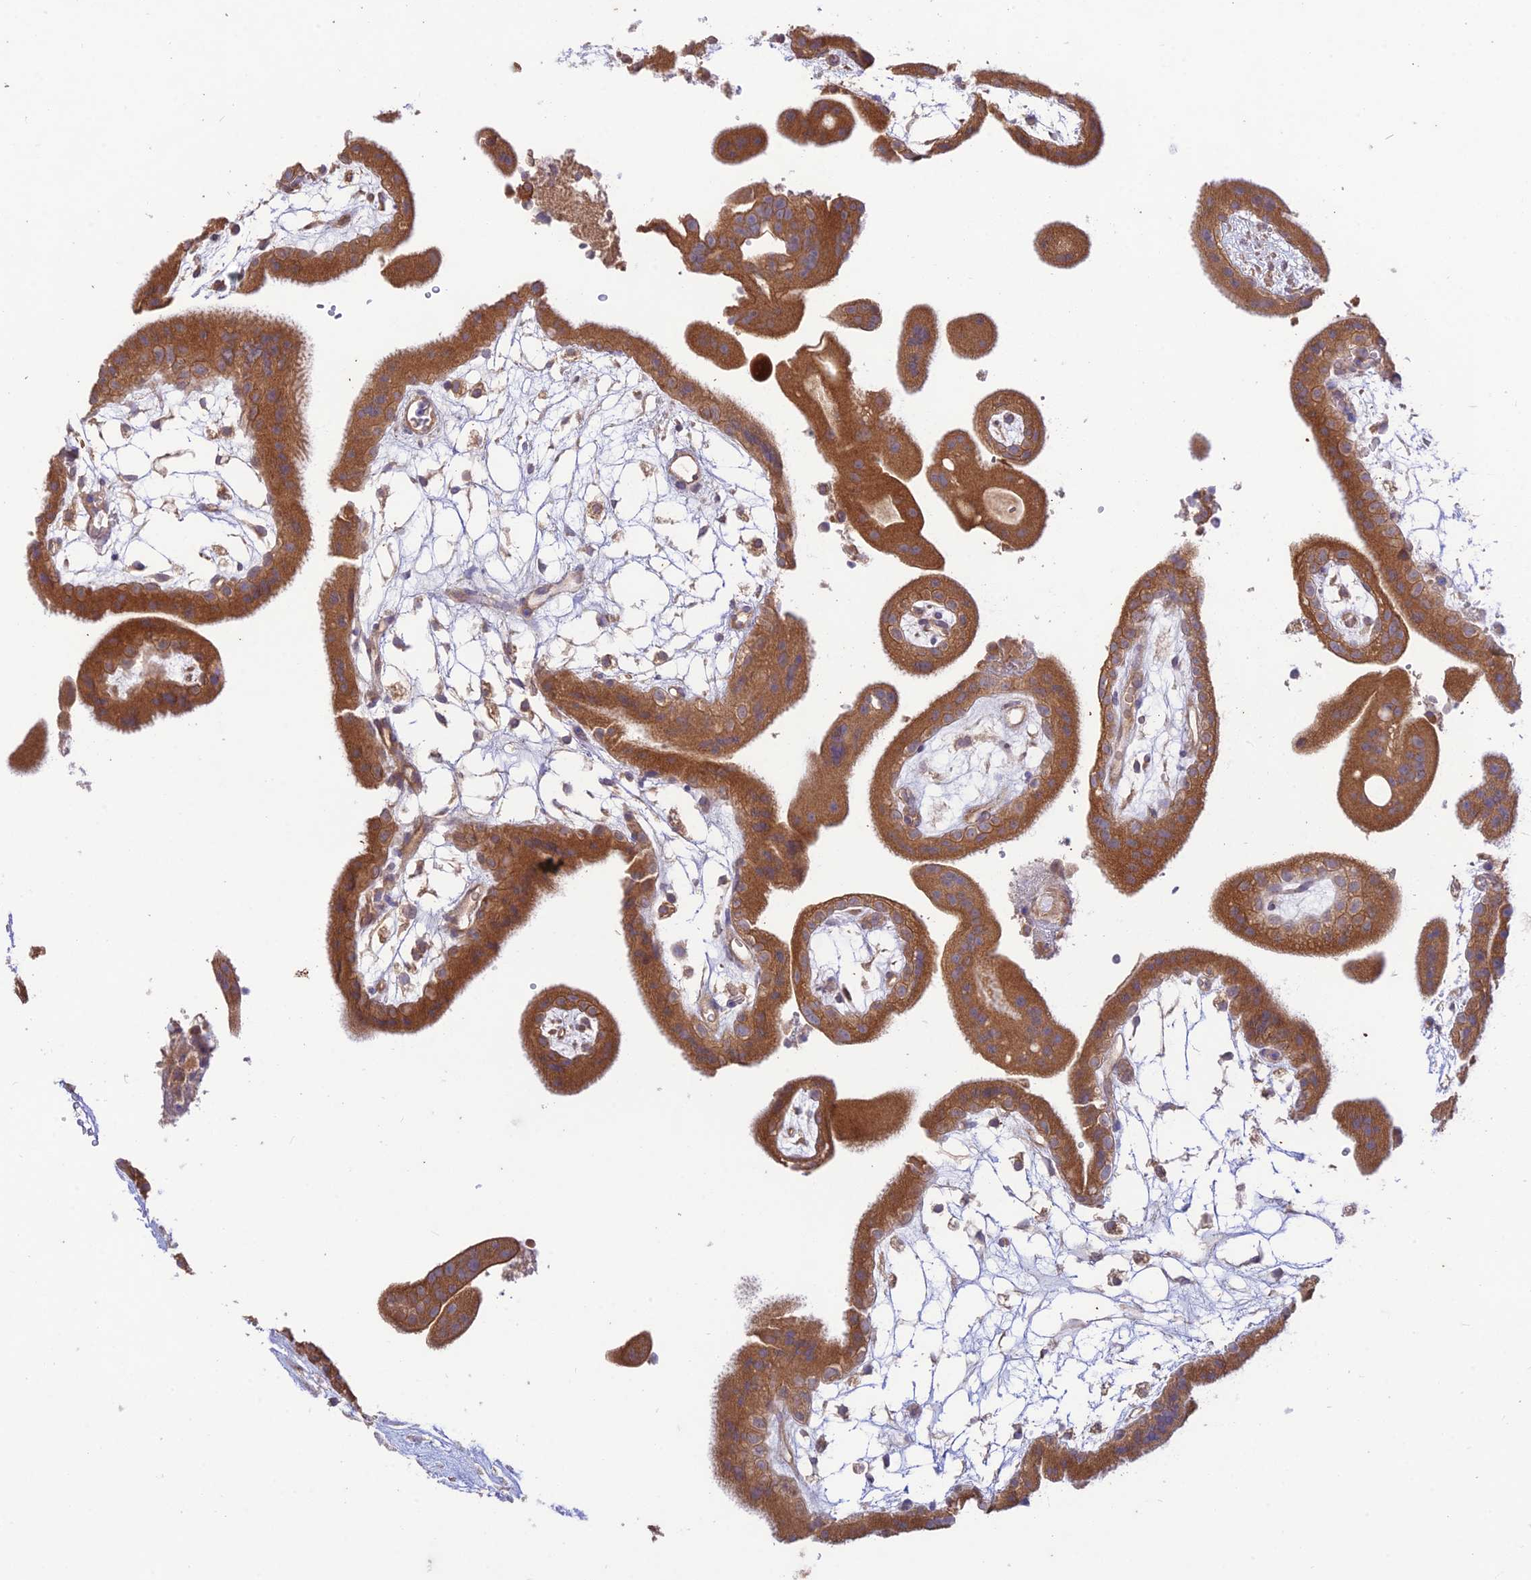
{"staining": {"intensity": "moderate", "quantity": ">75%", "location": "cytoplasmic/membranous"}, "tissue": "placenta", "cell_type": "Decidual cells", "image_type": "normal", "snomed": [{"axis": "morphology", "description": "Normal tissue, NOS"}, {"axis": "topography", "description": "Placenta"}], "caption": "Placenta stained with a protein marker displays moderate staining in decidual cells.", "gene": "TMEM259", "patient": {"sex": "female", "age": 18}}